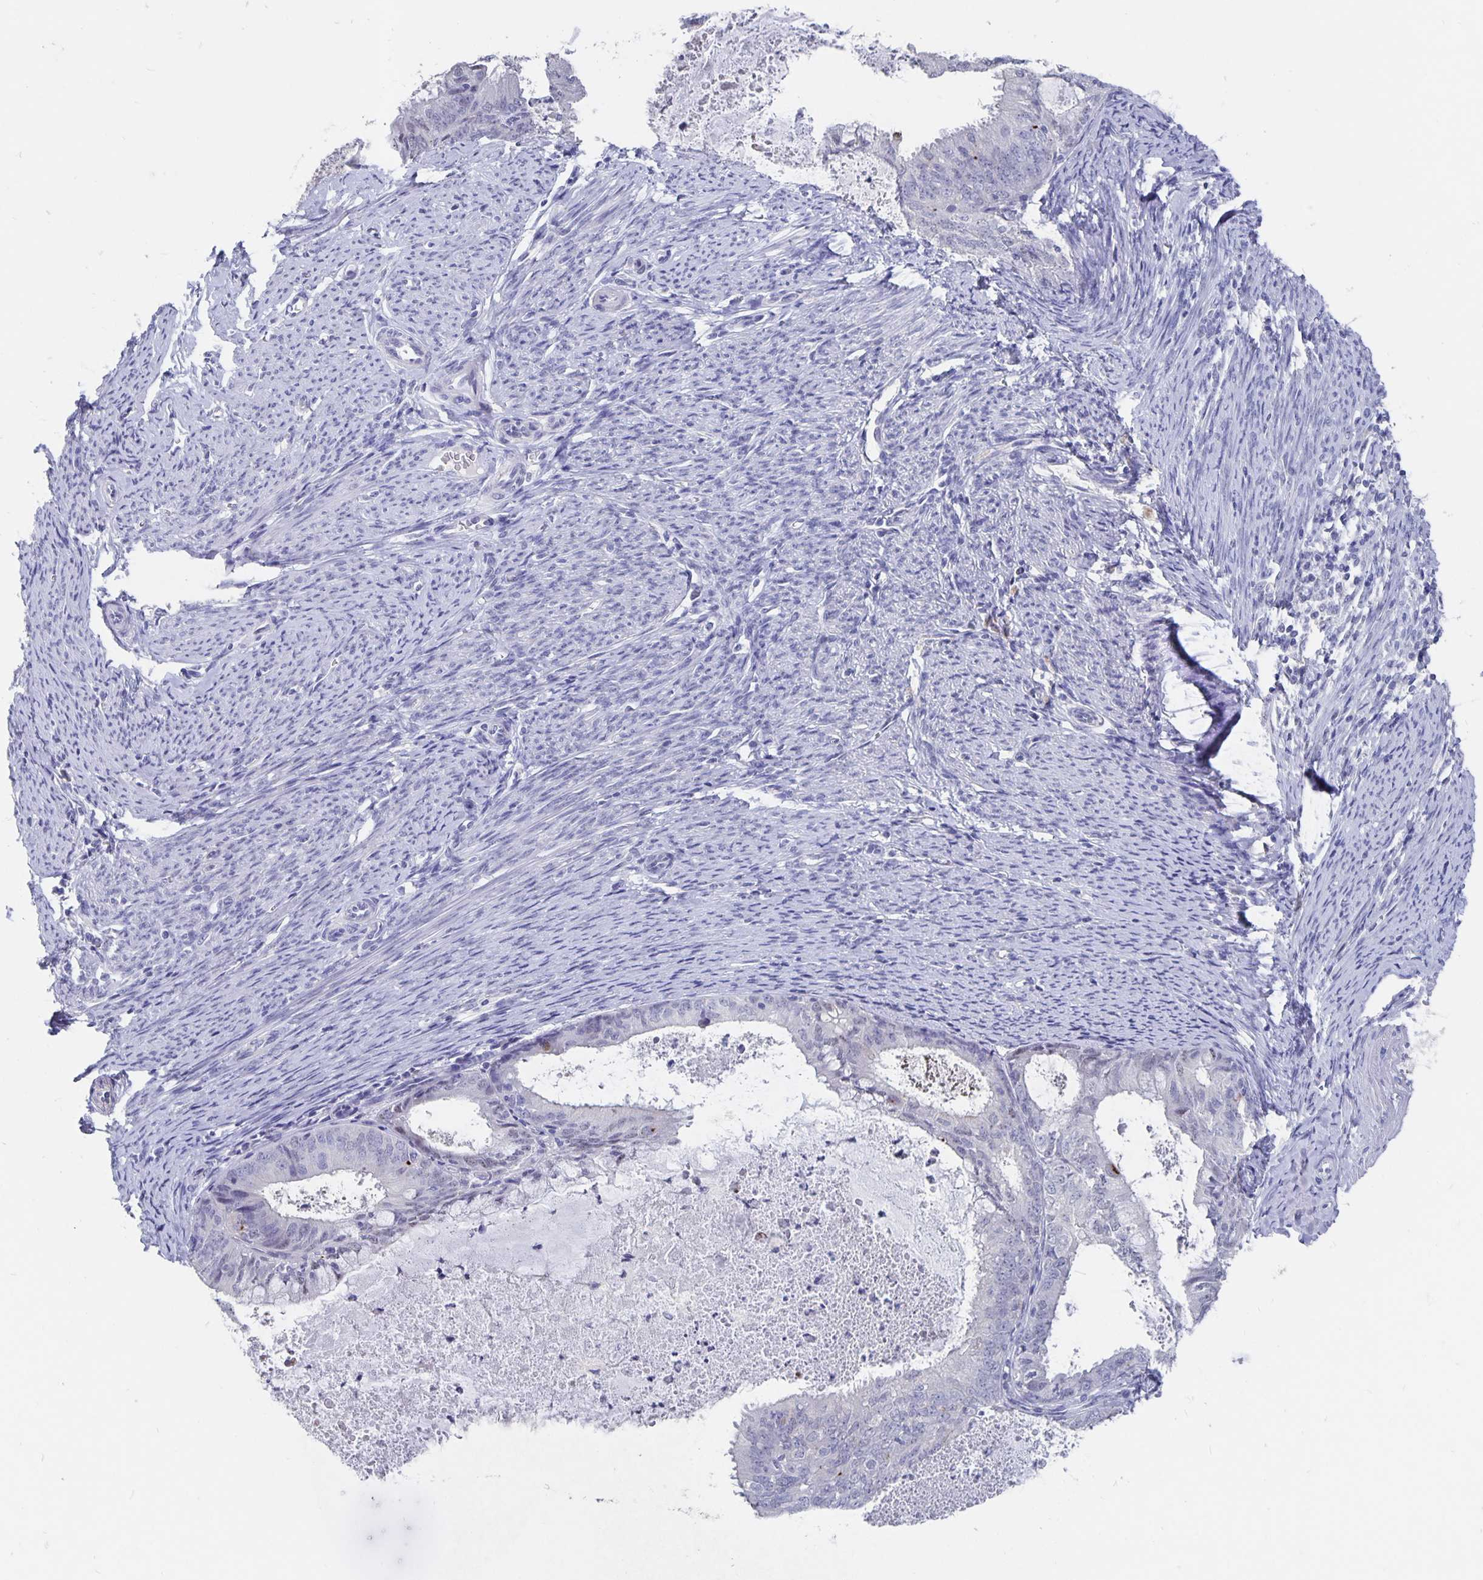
{"staining": {"intensity": "negative", "quantity": "none", "location": "none"}, "tissue": "endometrial cancer", "cell_type": "Tumor cells", "image_type": "cancer", "snomed": [{"axis": "morphology", "description": "Adenocarcinoma, NOS"}, {"axis": "topography", "description": "Endometrium"}], "caption": "Histopathology image shows no protein expression in tumor cells of endometrial cancer (adenocarcinoma) tissue.", "gene": "SMOC1", "patient": {"sex": "female", "age": 57}}